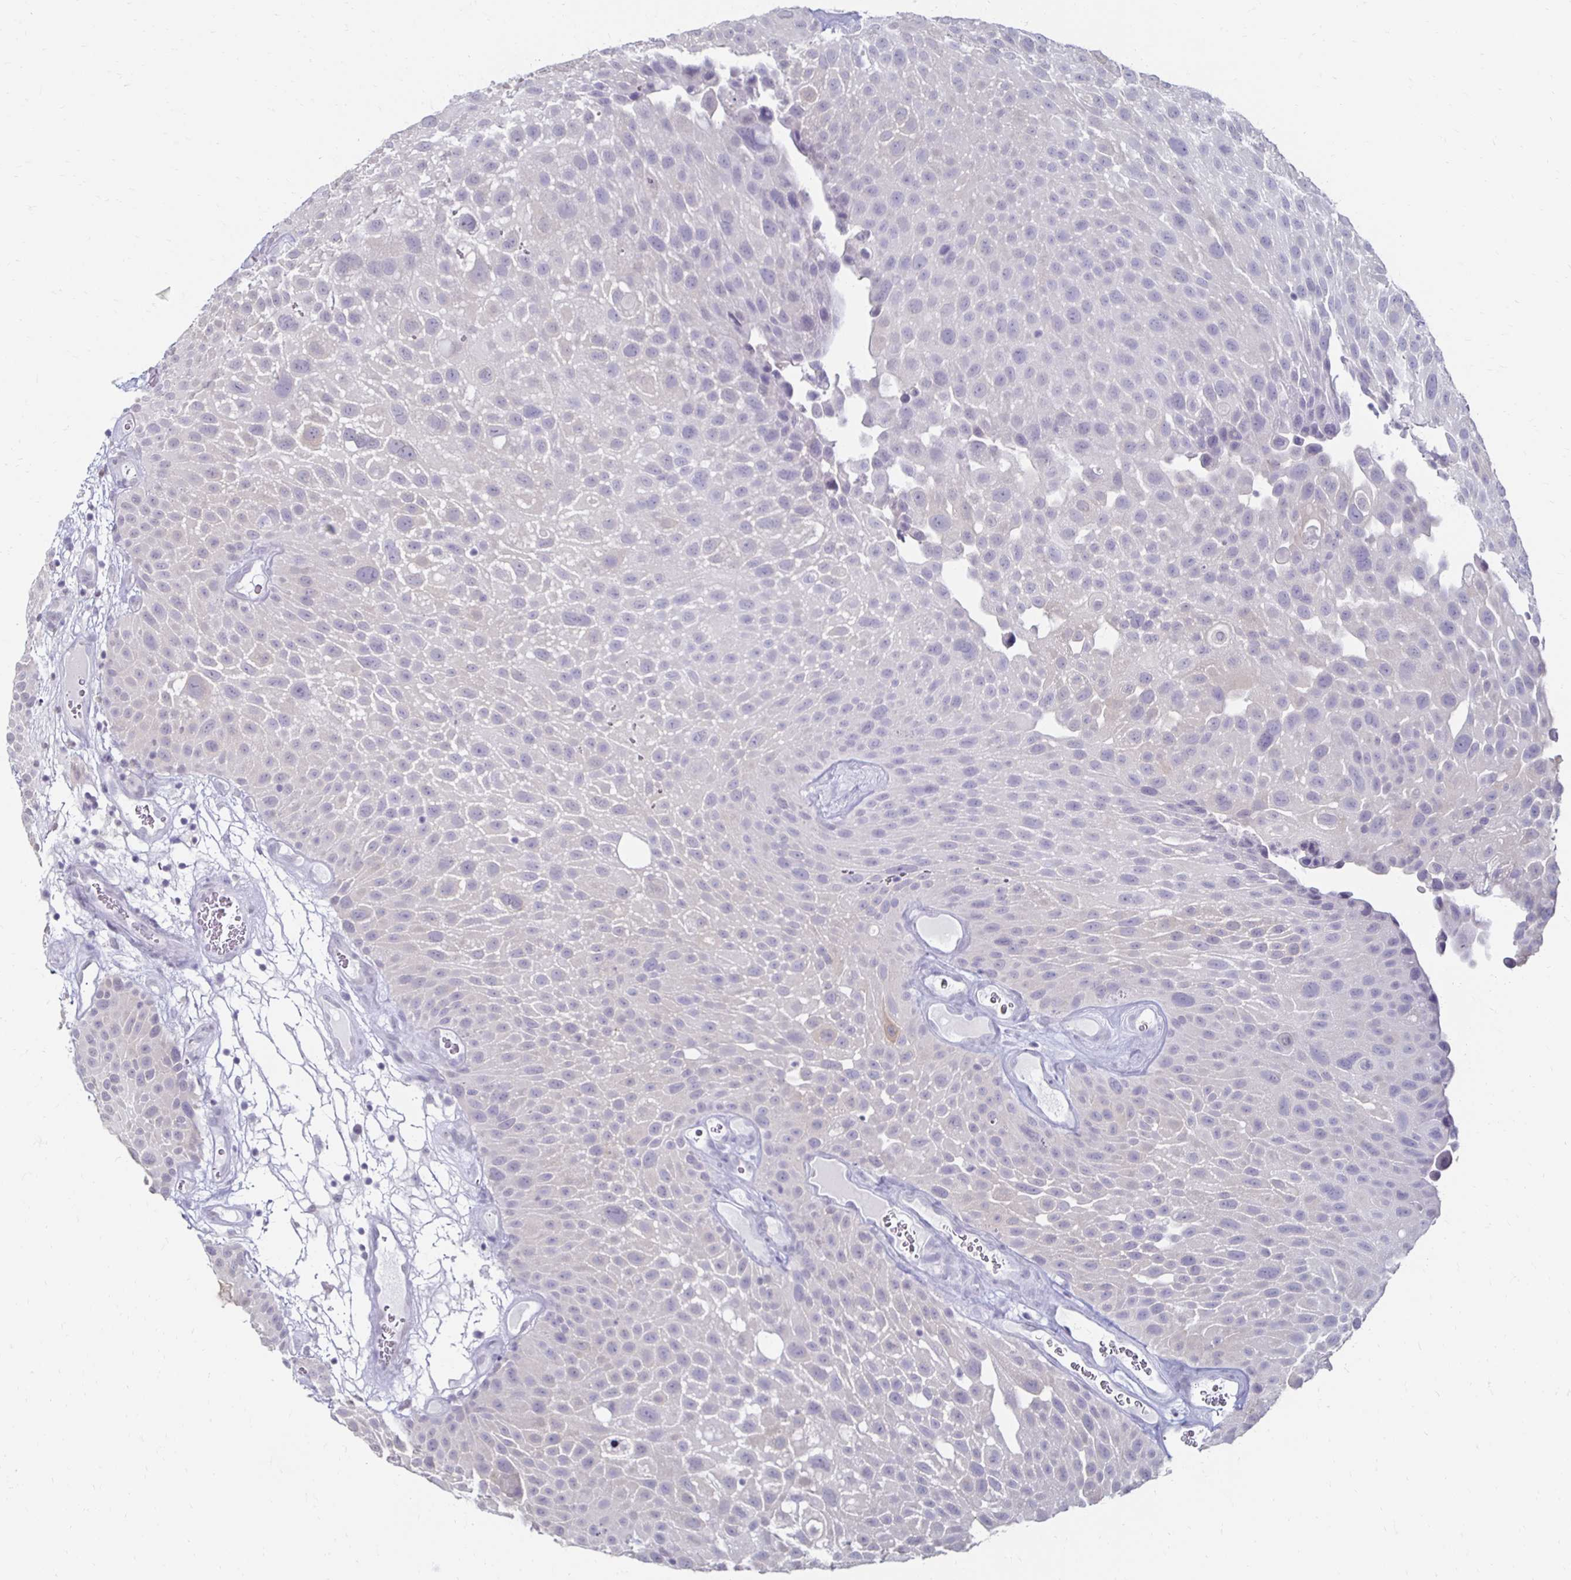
{"staining": {"intensity": "negative", "quantity": "none", "location": "none"}, "tissue": "urothelial cancer", "cell_type": "Tumor cells", "image_type": "cancer", "snomed": [{"axis": "morphology", "description": "Urothelial carcinoma, Low grade"}, {"axis": "topography", "description": "Urinary bladder"}], "caption": "There is no significant staining in tumor cells of urothelial carcinoma (low-grade). (DAB IHC, high magnification).", "gene": "TOMM34", "patient": {"sex": "male", "age": 72}}